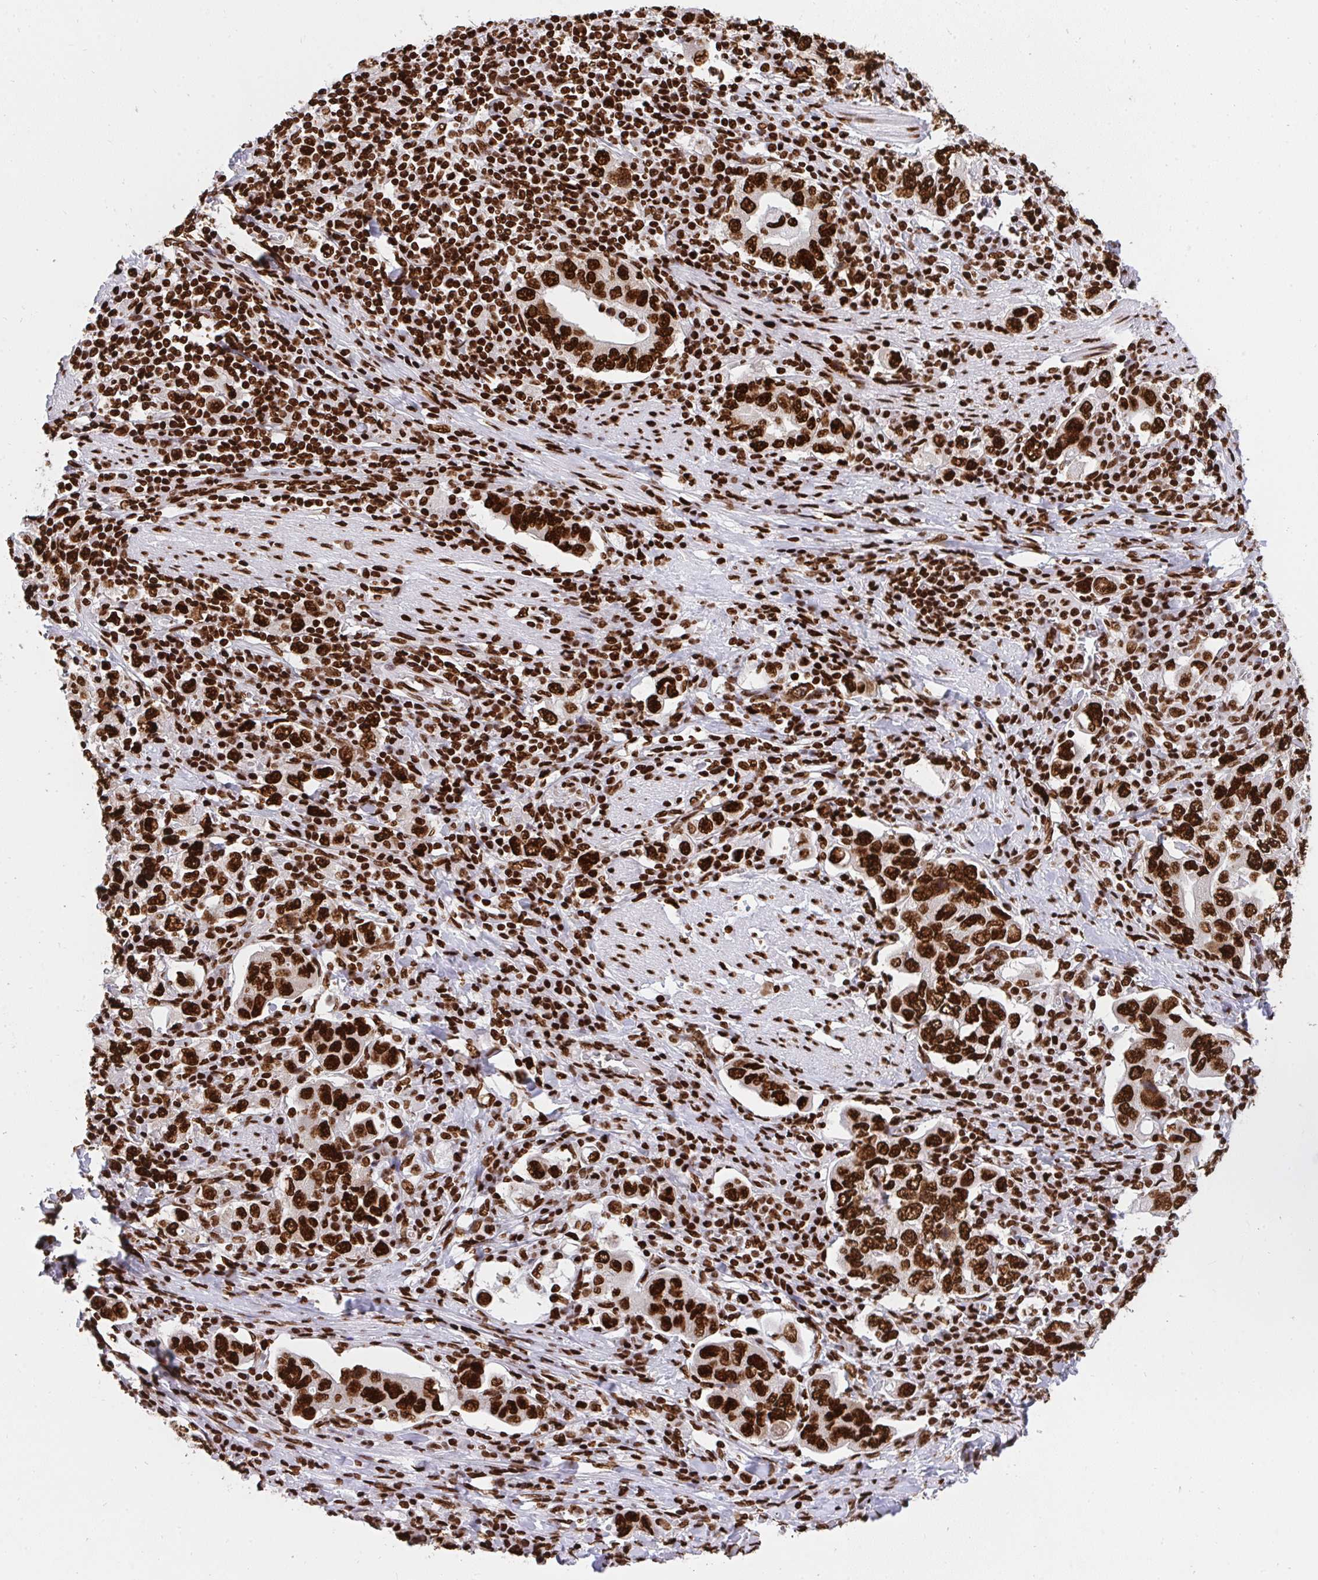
{"staining": {"intensity": "strong", "quantity": ">75%", "location": "nuclear"}, "tissue": "stomach cancer", "cell_type": "Tumor cells", "image_type": "cancer", "snomed": [{"axis": "morphology", "description": "Adenocarcinoma, NOS"}, {"axis": "topography", "description": "Stomach, upper"}, {"axis": "topography", "description": "Stomach"}], "caption": "Stomach adenocarcinoma stained for a protein reveals strong nuclear positivity in tumor cells.", "gene": "HNRNPL", "patient": {"sex": "male", "age": 62}}